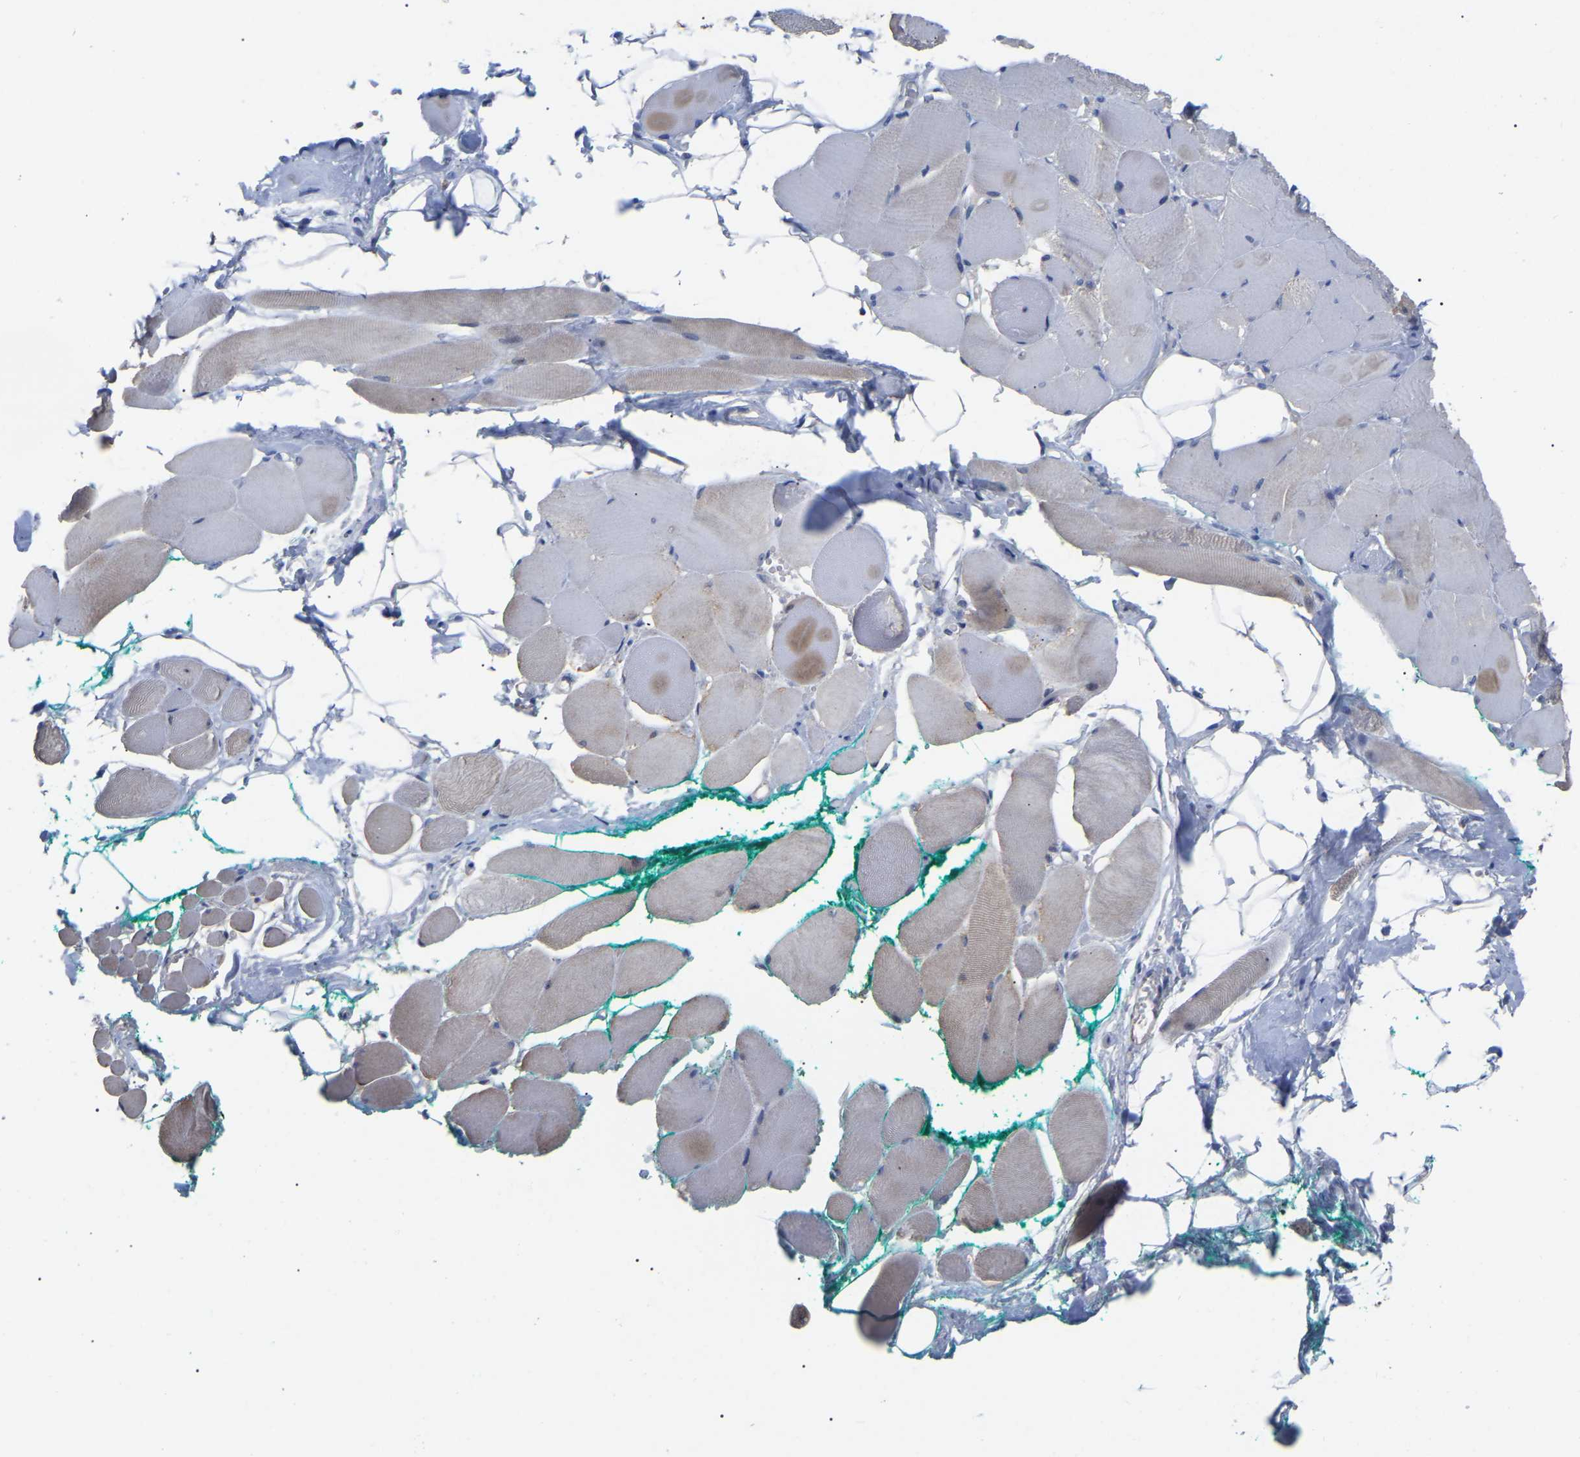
{"staining": {"intensity": "moderate", "quantity": "25%-75%", "location": "cytoplasmic/membranous,nuclear"}, "tissue": "skeletal muscle", "cell_type": "Myocytes", "image_type": "normal", "snomed": [{"axis": "morphology", "description": "Normal tissue, NOS"}, {"axis": "topography", "description": "Skeletal muscle"}, {"axis": "topography", "description": "Peripheral nerve tissue"}], "caption": "Immunohistochemistry (IHC) of normal human skeletal muscle displays medium levels of moderate cytoplasmic/membranous,nuclear staining in approximately 25%-75% of myocytes. Ihc stains the protein in brown and the nuclei are stained blue.", "gene": "NOP53", "patient": {"sex": "female", "age": 84}}